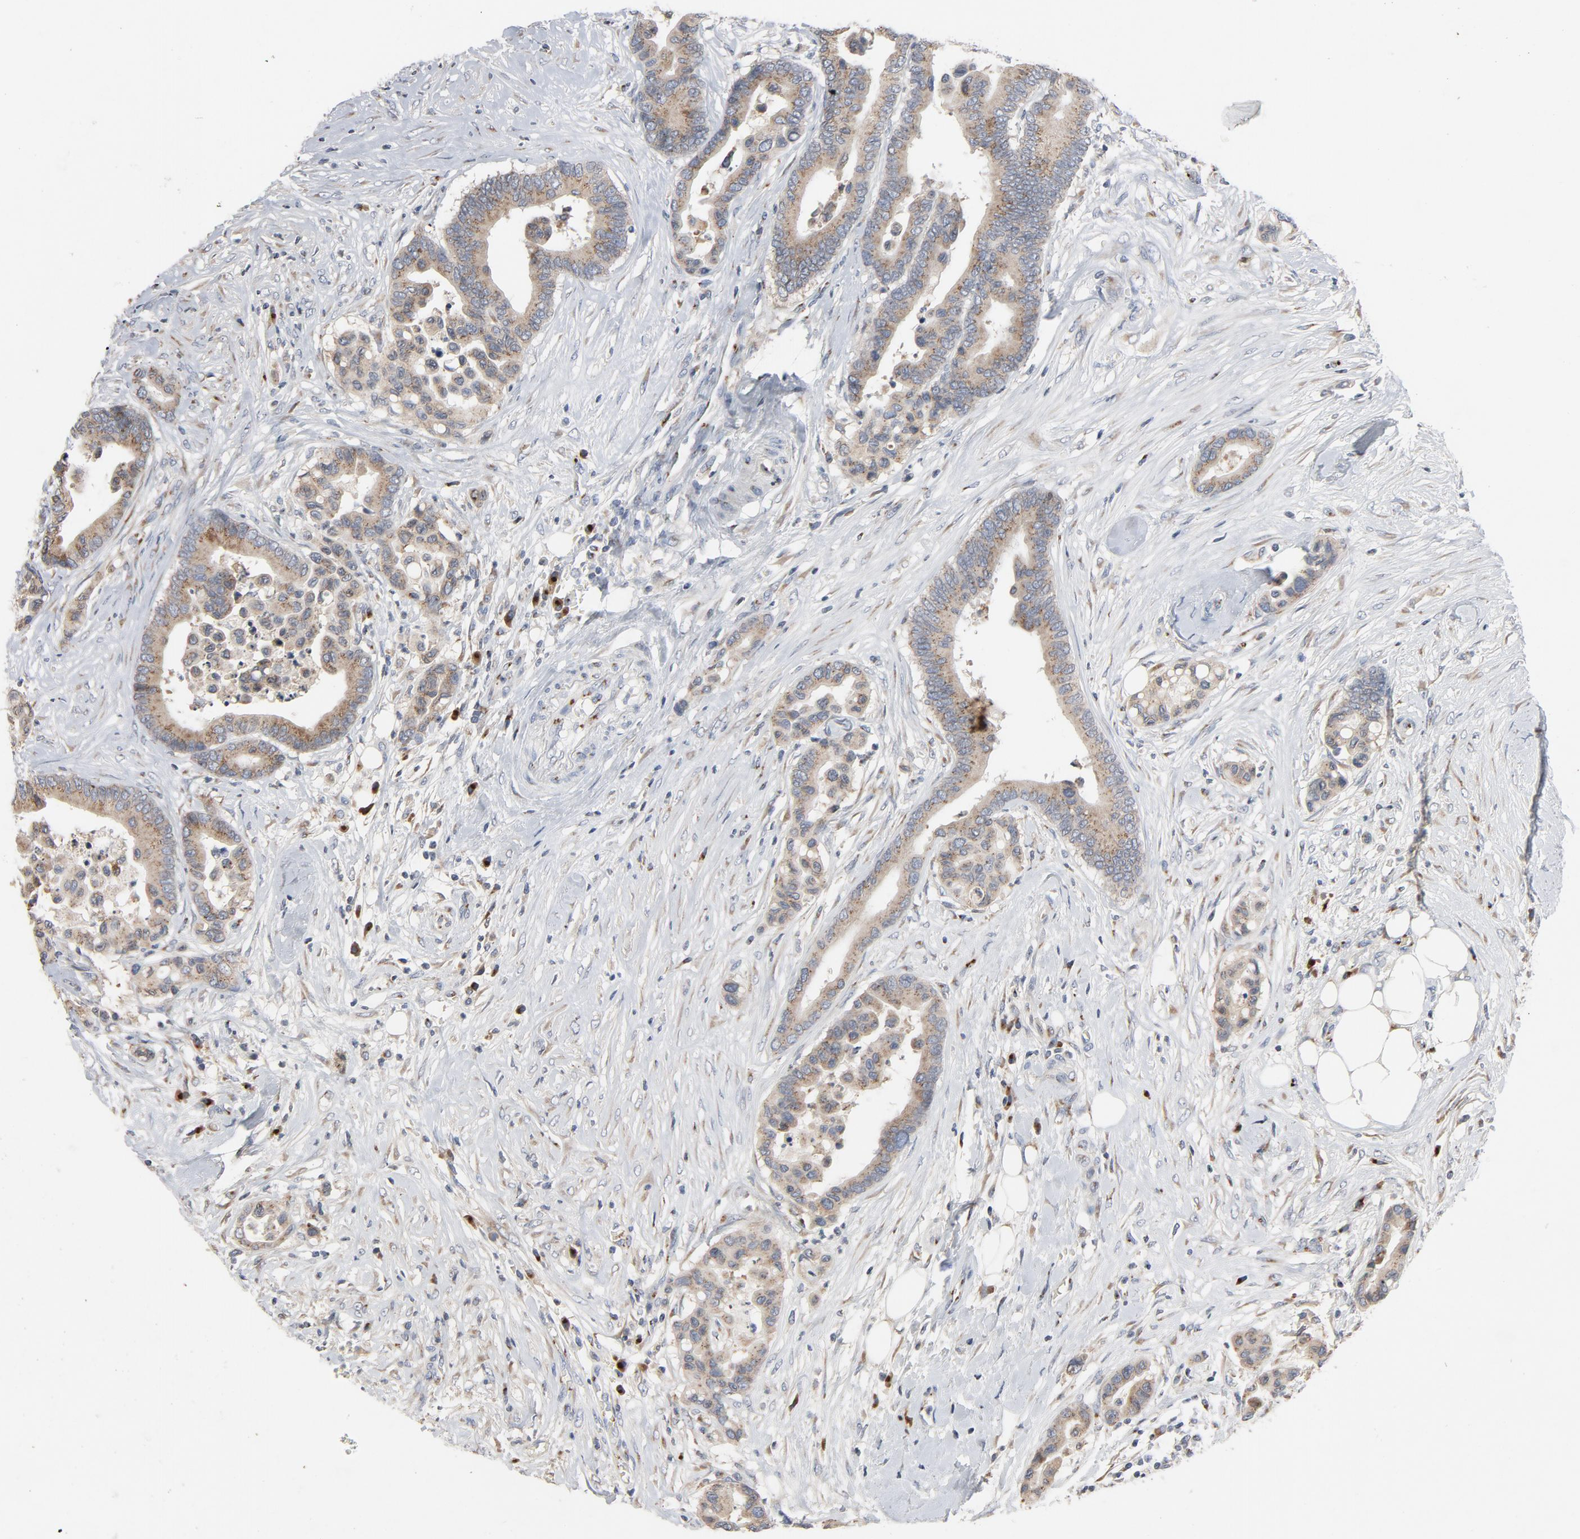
{"staining": {"intensity": "weak", "quantity": "25%-75%", "location": "cytoplasmic/membranous"}, "tissue": "colorectal cancer", "cell_type": "Tumor cells", "image_type": "cancer", "snomed": [{"axis": "morphology", "description": "Adenocarcinoma, NOS"}, {"axis": "topography", "description": "Colon"}], "caption": "DAB (3,3'-diaminobenzidine) immunohistochemical staining of human colorectal cancer displays weak cytoplasmic/membranous protein positivity in about 25%-75% of tumor cells.", "gene": "LMAN2", "patient": {"sex": "male", "age": 82}}